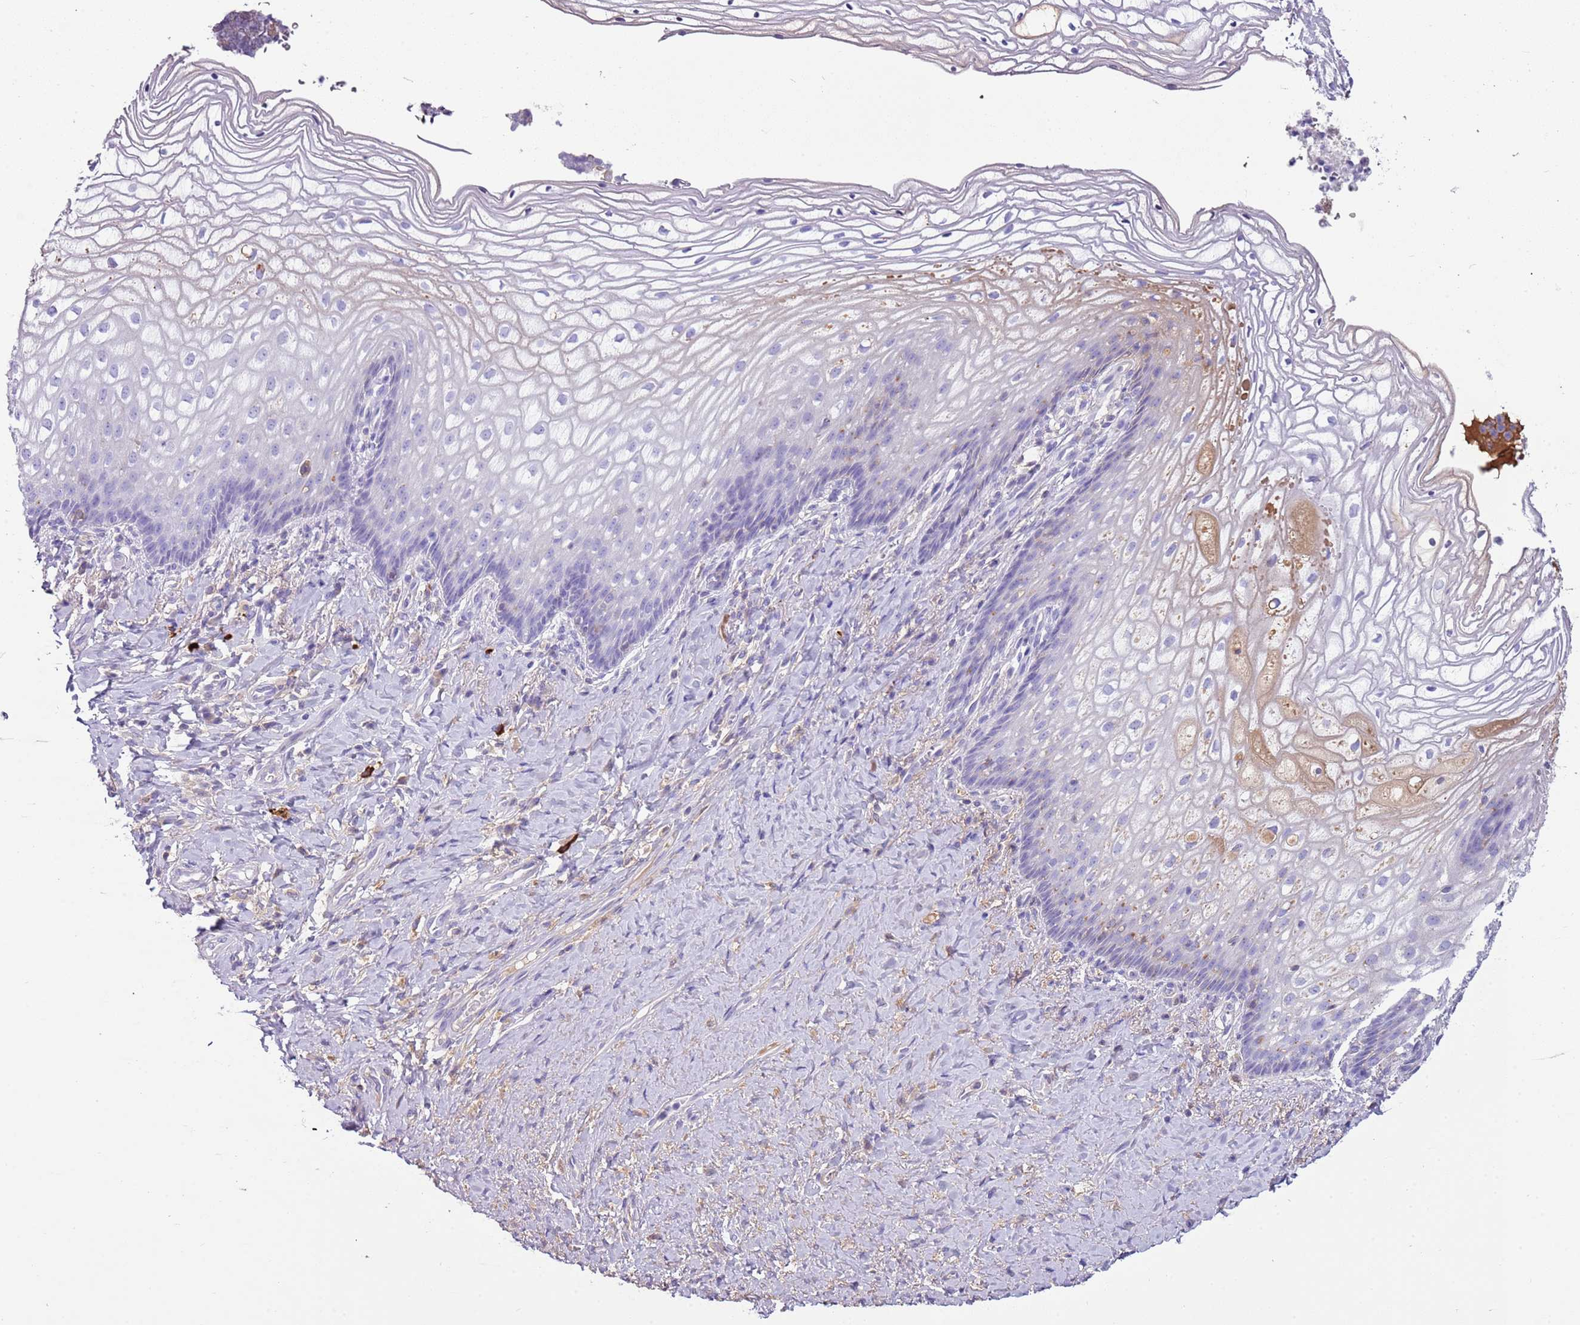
{"staining": {"intensity": "negative", "quantity": "none", "location": "none"}, "tissue": "vagina", "cell_type": "Squamous epithelial cells", "image_type": "normal", "snomed": [{"axis": "morphology", "description": "Normal tissue, NOS"}, {"axis": "topography", "description": "Vagina"}], "caption": "This is an IHC image of unremarkable vagina. There is no staining in squamous epithelial cells.", "gene": "IGKV3", "patient": {"sex": "female", "age": 60}}